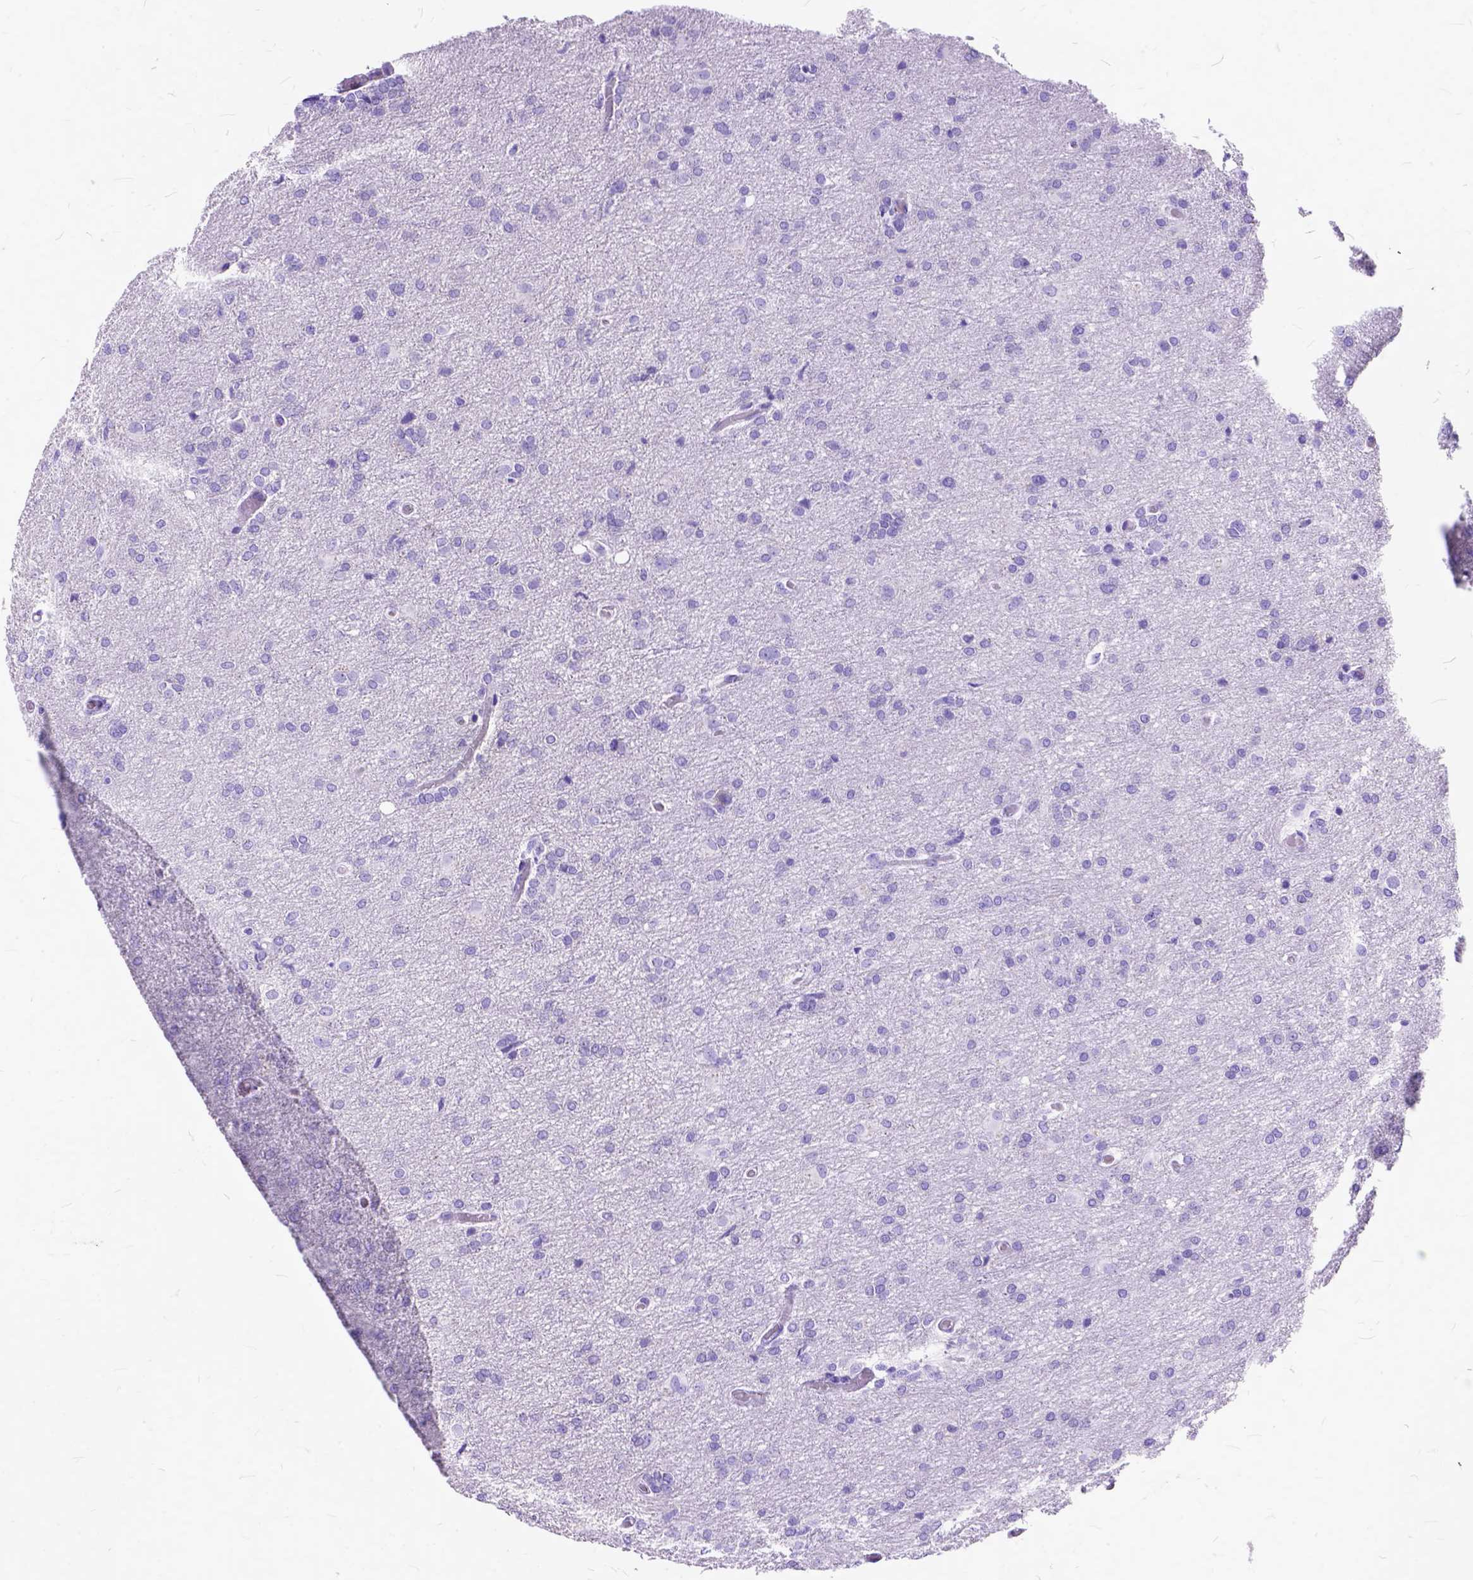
{"staining": {"intensity": "negative", "quantity": "none", "location": "none"}, "tissue": "glioma", "cell_type": "Tumor cells", "image_type": "cancer", "snomed": [{"axis": "morphology", "description": "Glioma, malignant, High grade"}, {"axis": "topography", "description": "Brain"}], "caption": "An image of human glioma is negative for staining in tumor cells.", "gene": "C1QTNF3", "patient": {"sex": "male", "age": 68}}